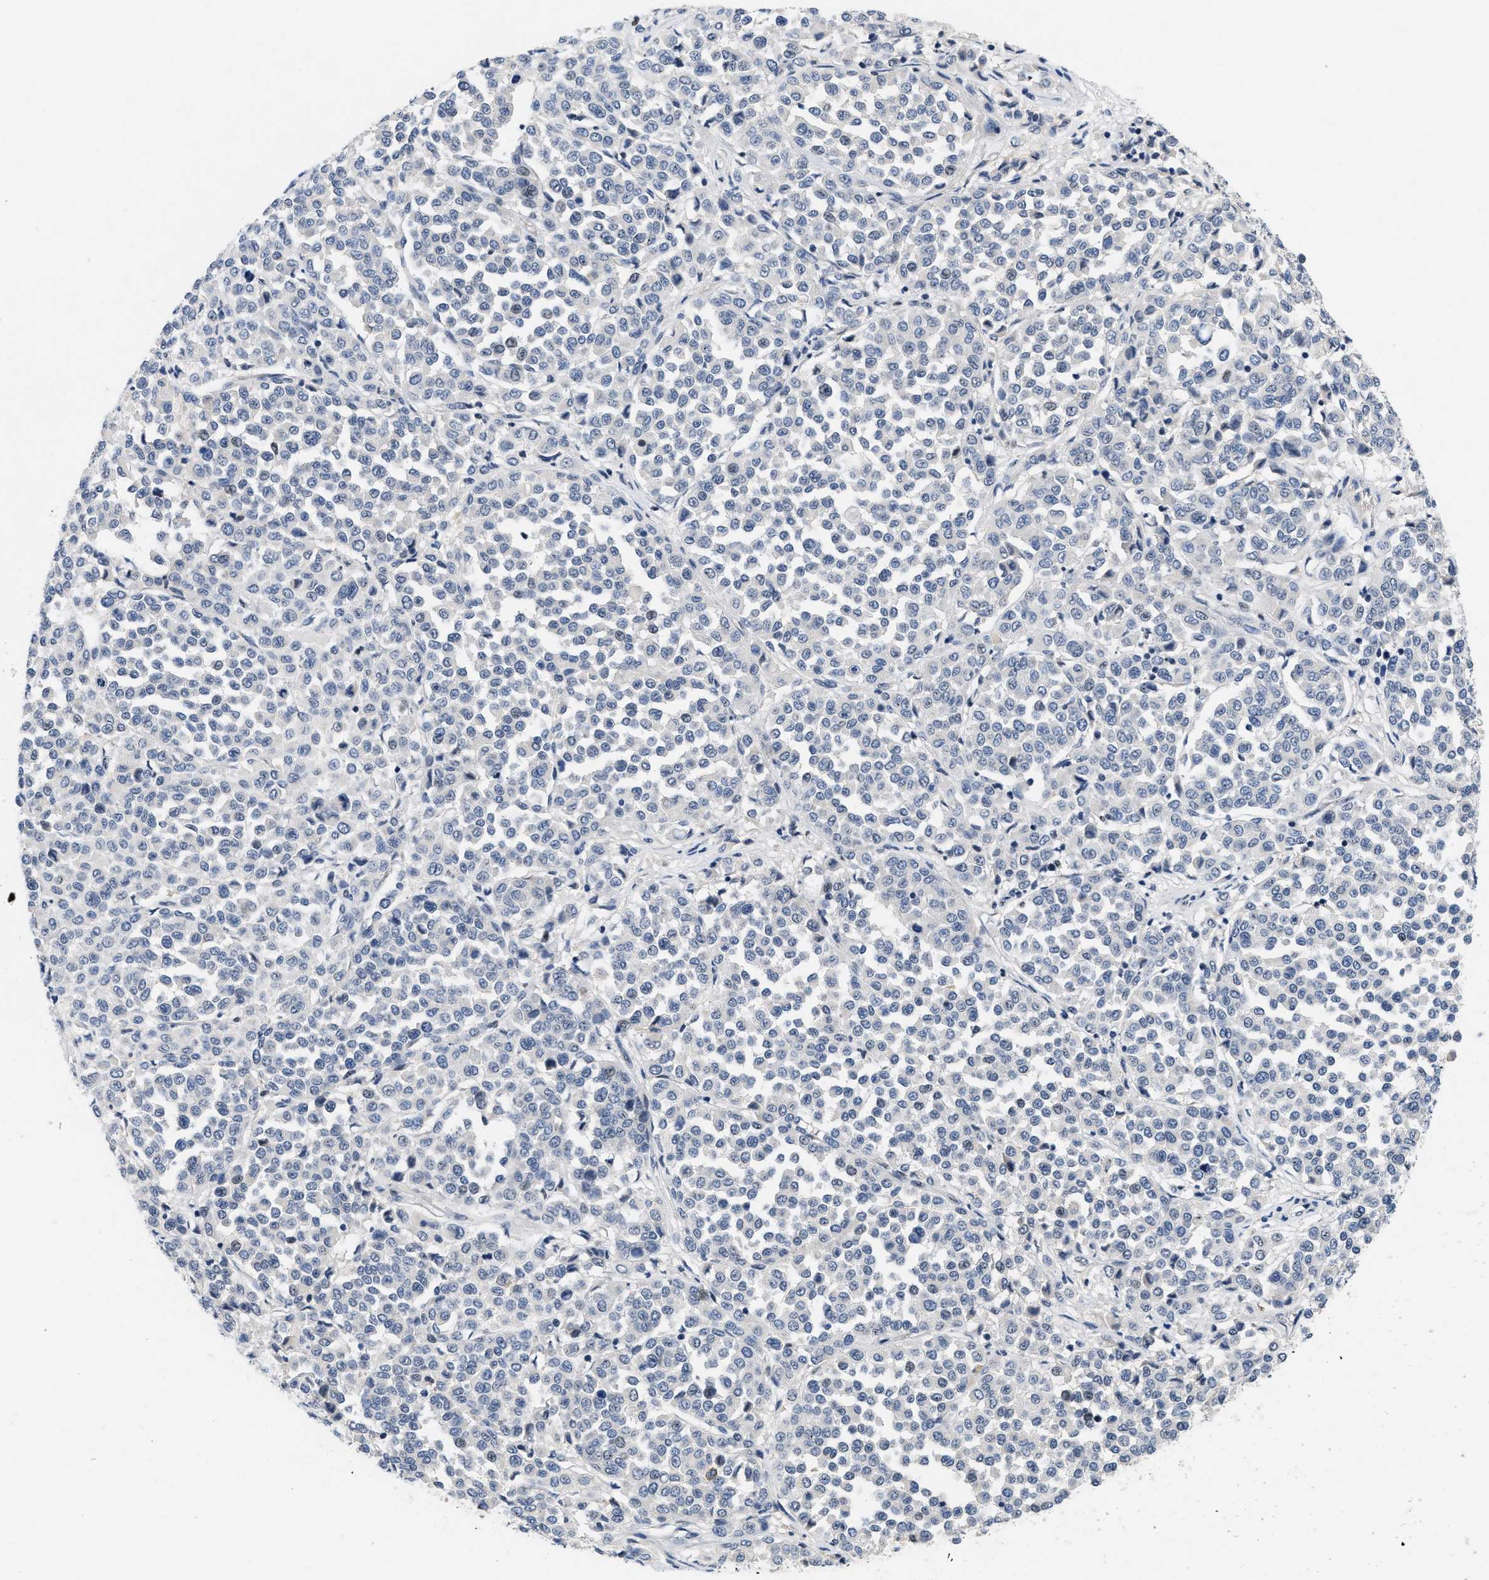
{"staining": {"intensity": "negative", "quantity": "none", "location": "none"}, "tissue": "melanoma", "cell_type": "Tumor cells", "image_type": "cancer", "snomed": [{"axis": "morphology", "description": "Malignant melanoma, Metastatic site"}, {"axis": "topography", "description": "Pancreas"}], "caption": "Tumor cells are negative for protein expression in human malignant melanoma (metastatic site).", "gene": "VIP", "patient": {"sex": "female", "age": 30}}